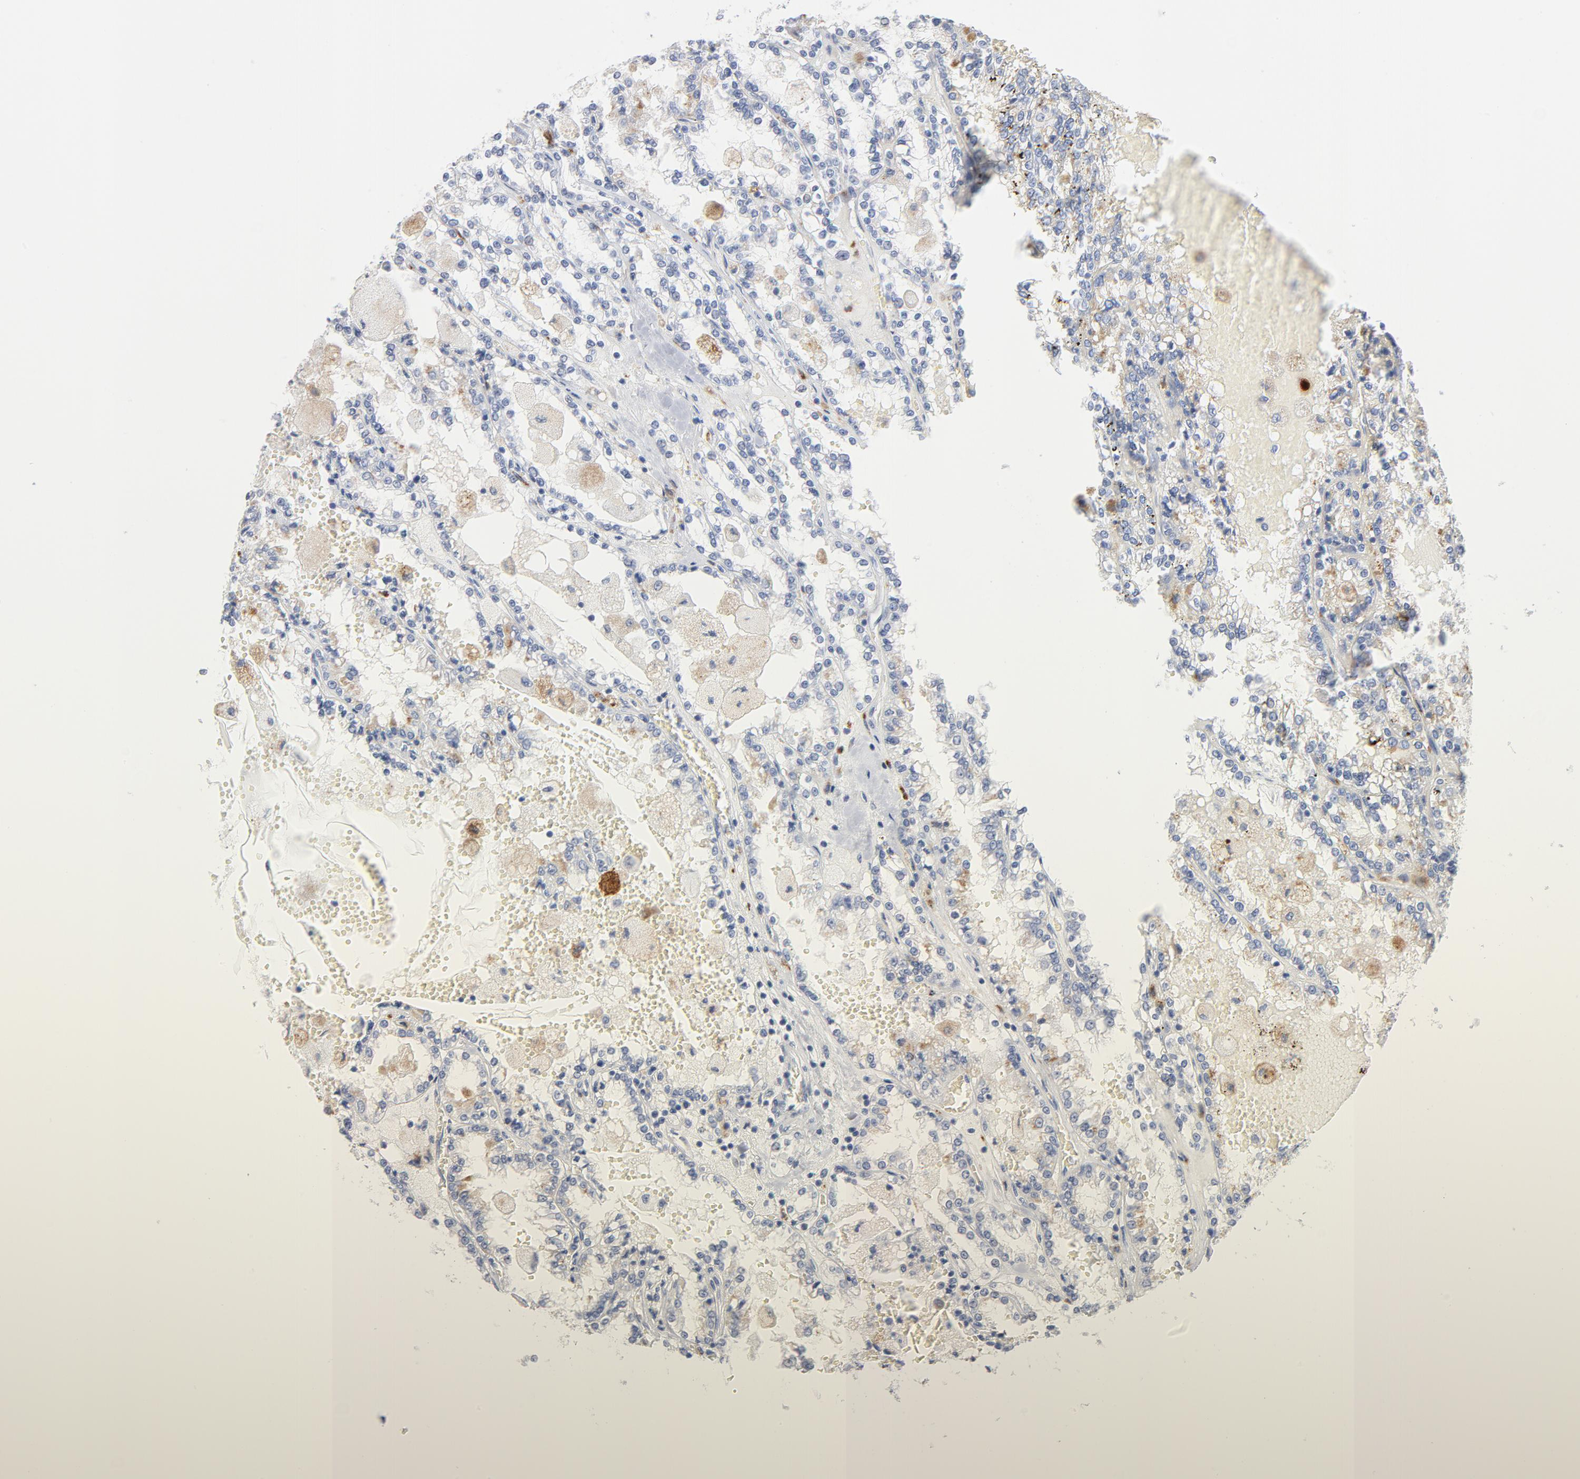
{"staining": {"intensity": "weak", "quantity": "25%-75%", "location": "cytoplasmic/membranous"}, "tissue": "renal cancer", "cell_type": "Tumor cells", "image_type": "cancer", "snomed": [{"axis": "morphology", "description": "Adenocarcinoma, NOS"}, {"axis": "topography", "description": "Kidney"}], "caption": "Immunohistochemical staining of human adenocarcinoma (renal) shows low levels of weak cytoplasmic/membranous protein positivity in about 25%-75% of tumor cells. The protein of interest is stained brown, and the nuclei are stained in blue (DAB IHC with brightfield microscopy, high magnification).", "gene": "LTBP2", "patient": {"sex": "female", "age": 56}}